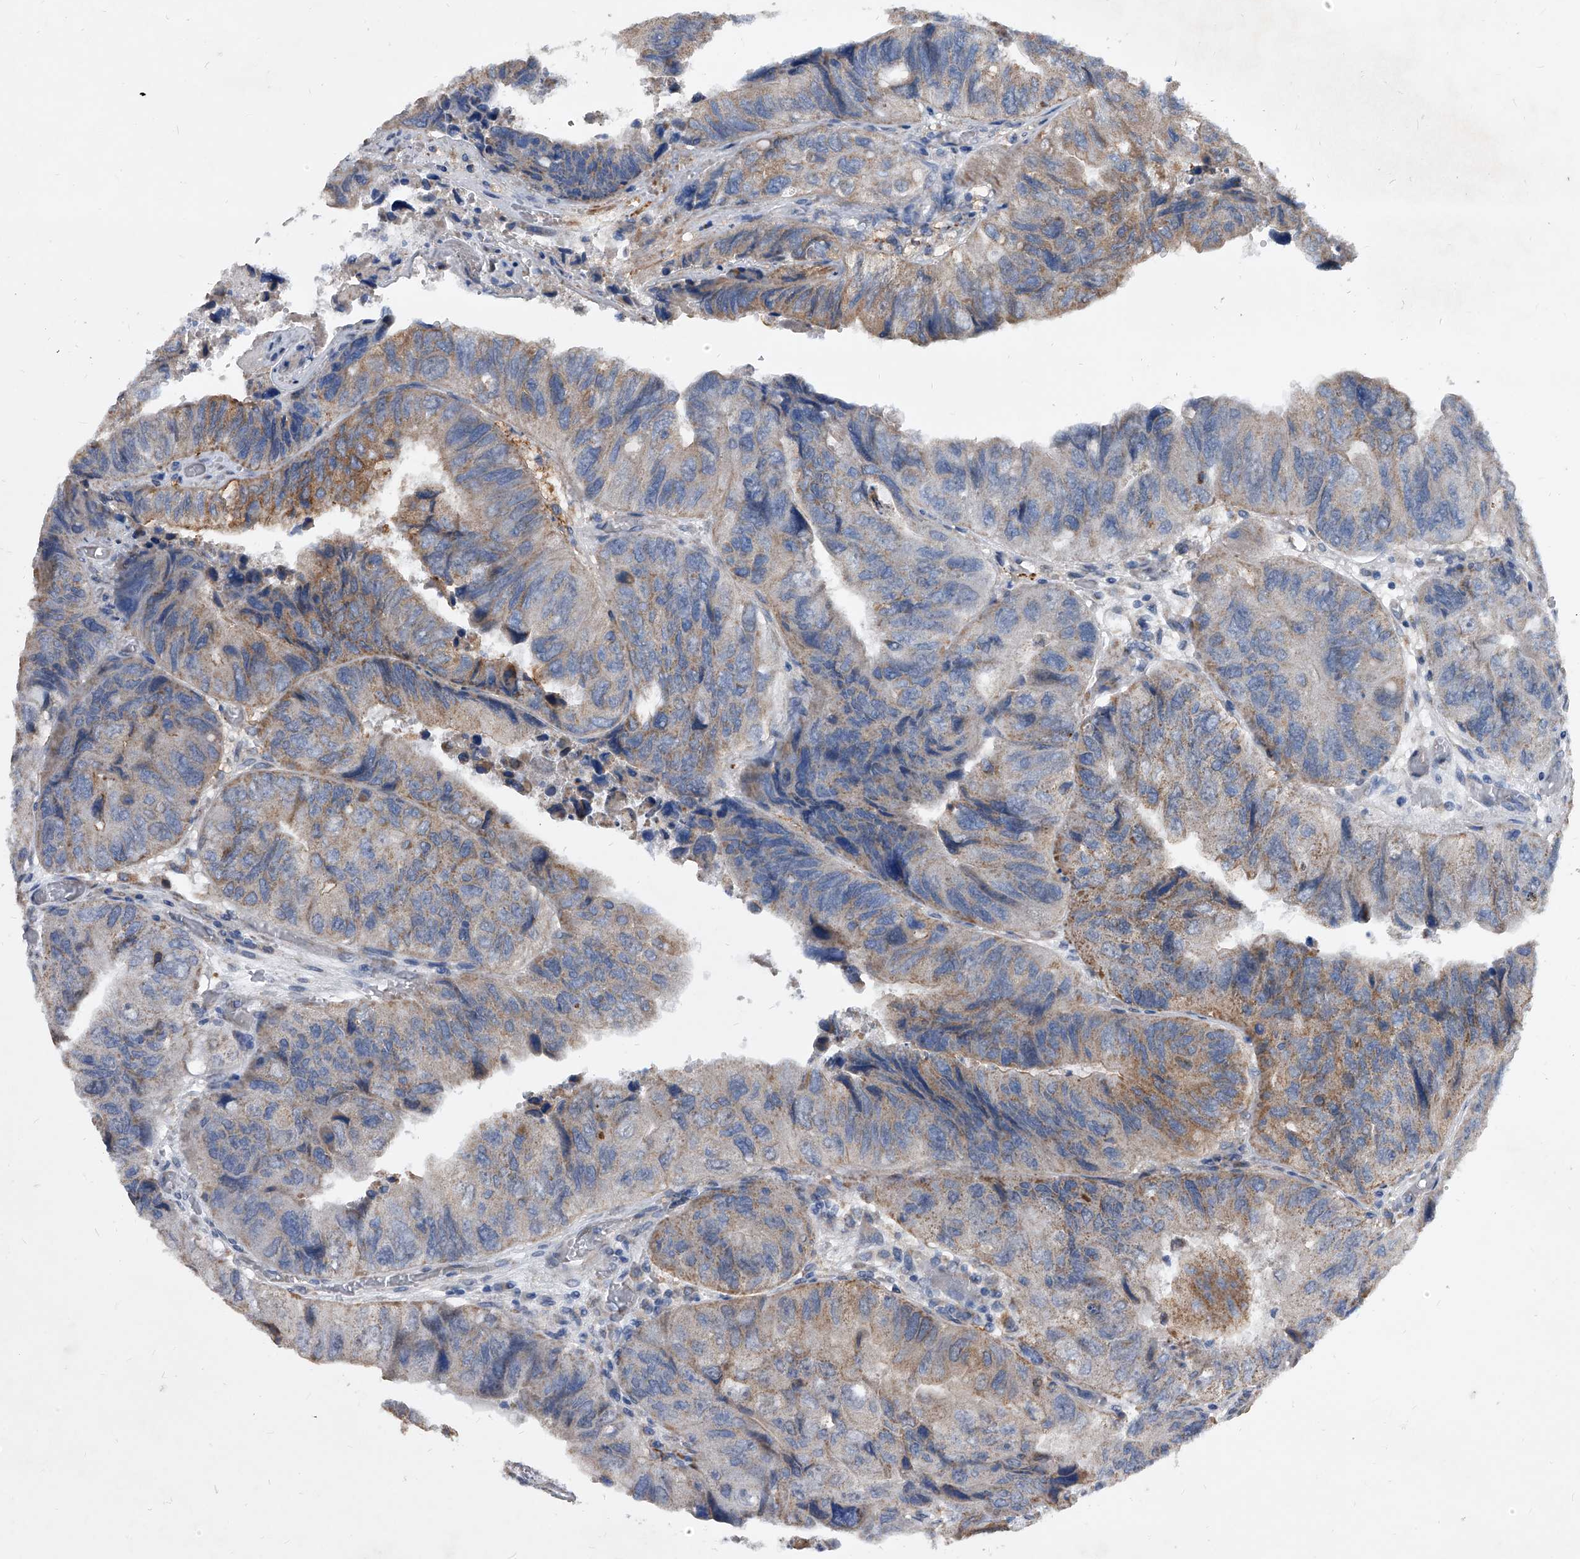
{"staining": {"intensity": "moderate", "quantity": "25%-75%", "location": "cytoplasmic/membranous"}, "tissue": "colorectal cancer", "cell_type": "Tumor cells", "image_type": "cancer", "snomed": [{"axis": "morphology", "description": "Adenocarcinoma, NOS"}, {"axis": "topography", "description": "Rectum"}], "caption": "Immunohistochemistry (IHC) of colorectal cancer demonstrates medium levels of moderate cytoplasmic/membranous positivity in about 25%-75% of tumor cells. The staining was performed using DAB, with brown indicating positive protein expression. Nuclei are stained blue with hematoxylin.", "gene": "SOBP", "patient": {"sex": "male", "age": 63}}